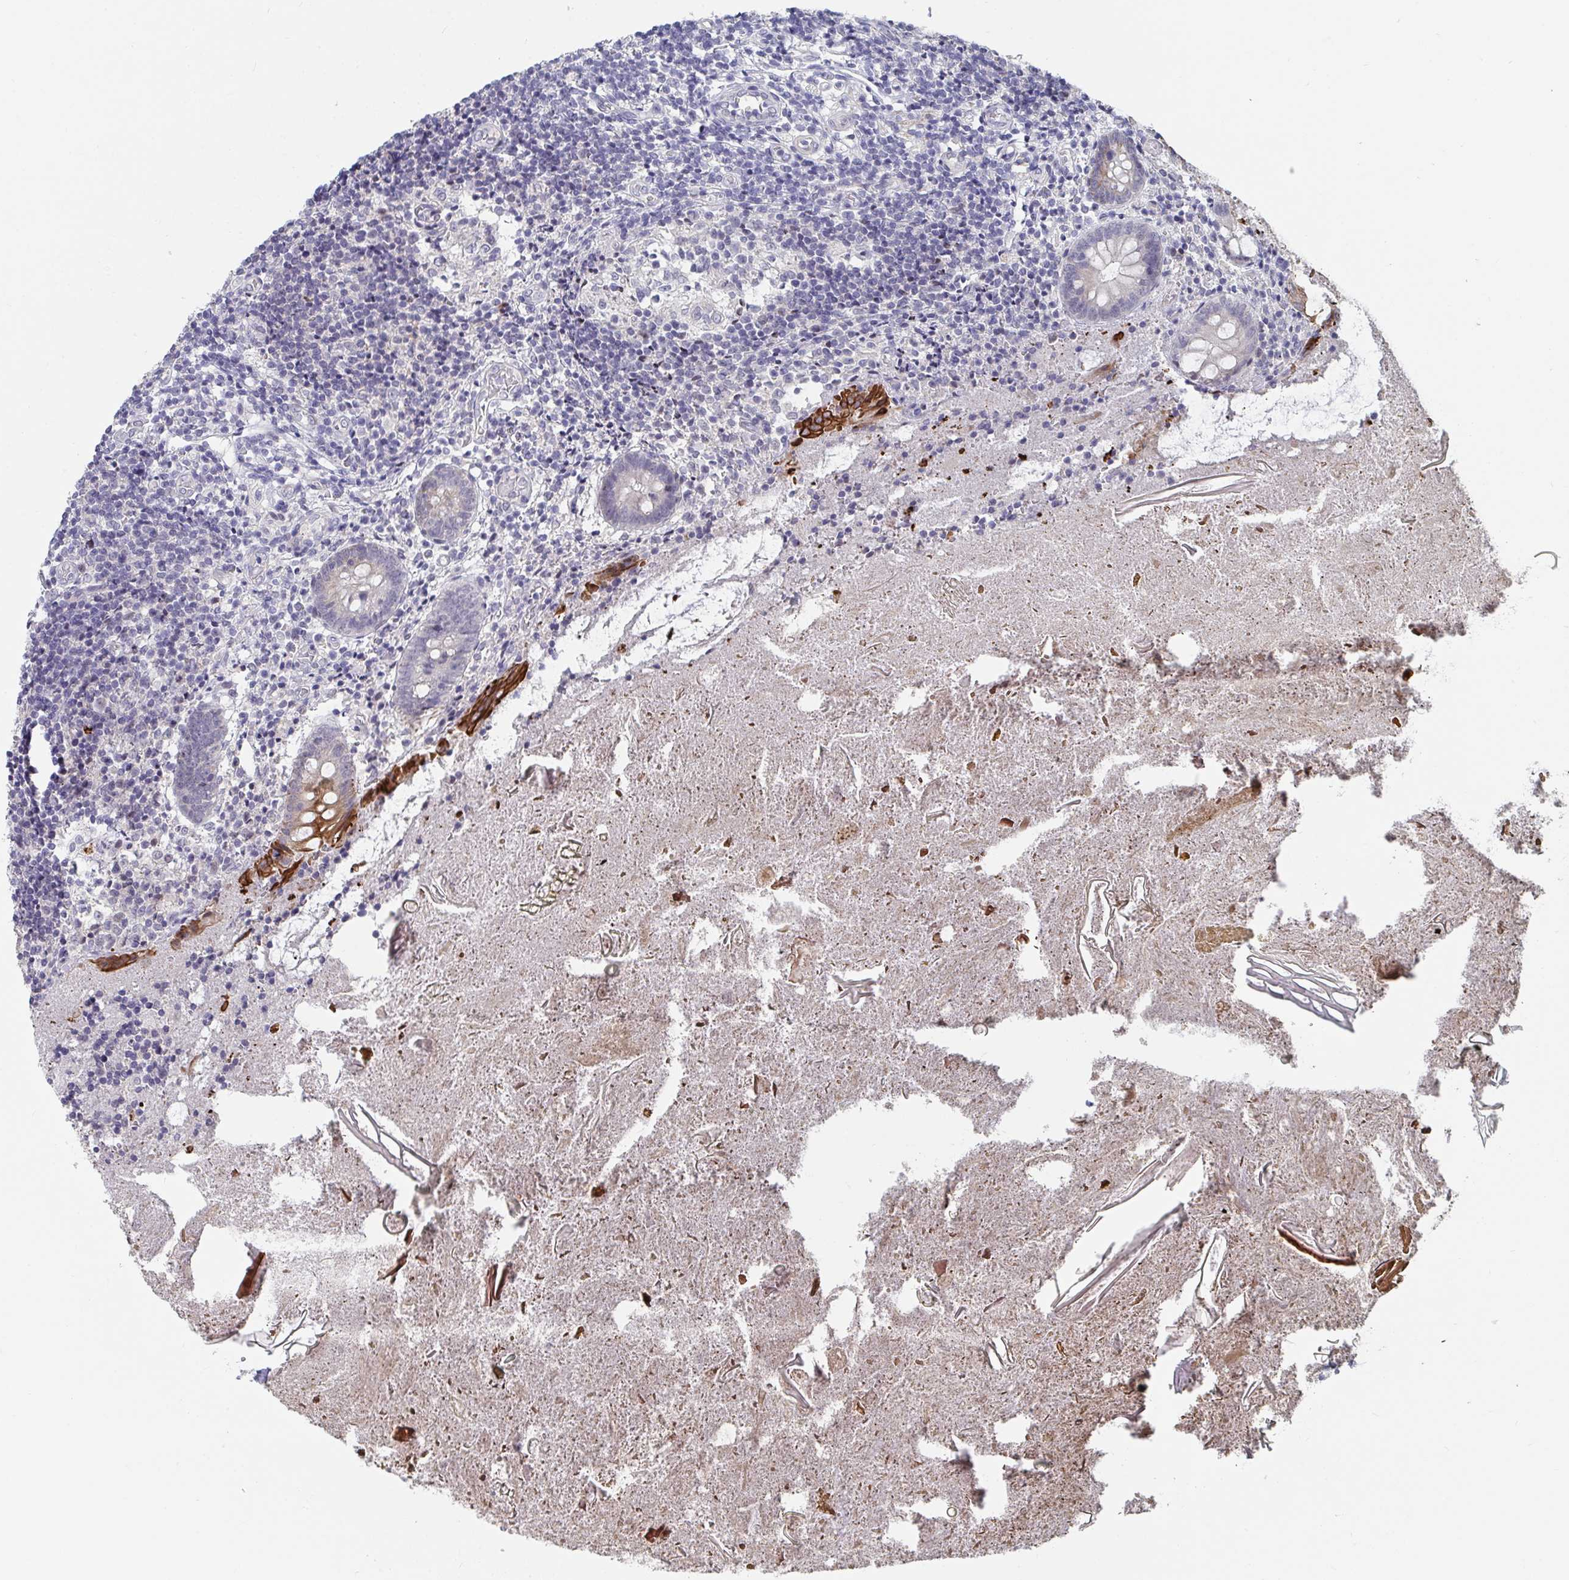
{"staining": {"intensity": "strong", "quantity": "<25%", "location": "cytoplasmic/membranous"}, "tissue": "appendix", "cell_type": "Glandular cells", "image_type": "normal", "snomed": [{"axis": "morphology", "description": "Normal tissue, NOS"}, {"axis": "topography", "description": "Appendix"}], "caption": "Brown immunohistochemical staining in benign human appendix shows strong cytoplasmic/membranous expression in about <25% of glandular cells. The staining is performed using DAB (3,3'-diaminobenzidine) brown chromogen to label protein expression. The nuclei are counter-stained blue using hematoxylin.", "gene": "FAM156A", "patient": {"sex": "female", "age": 17}}